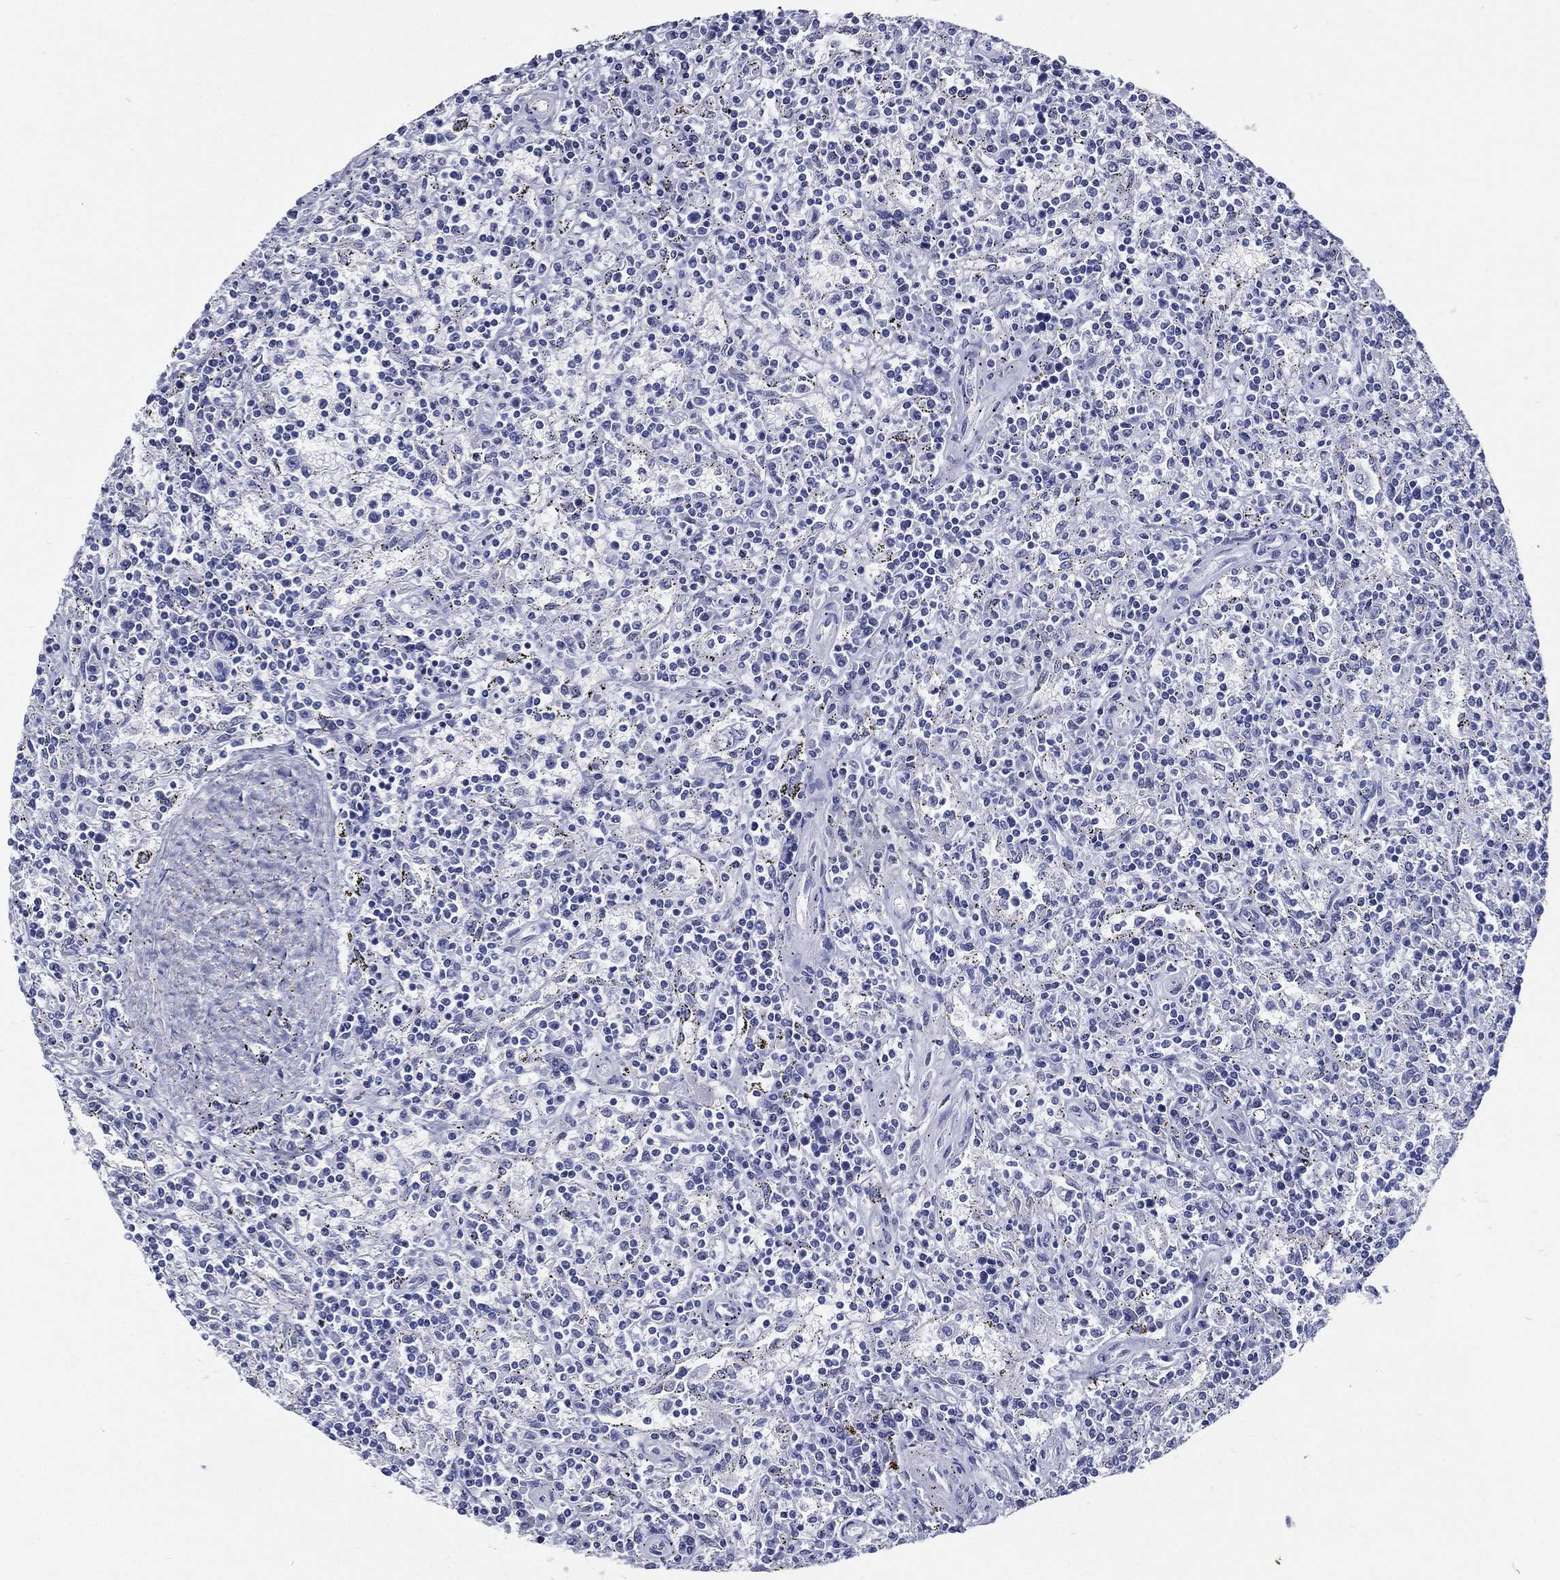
{"staining": {"intensity": "negative", "quantity": "none", "location": "none"}, "tissue": "lymphoma", "cell_type": "Tumor cells", "image_type": "cancer", "snomed": [{"axis": "morphology", "description": "Malignant lymphoma, non-Hodgkin's type, Low grade"}, {"axis": "topography", "description": "Spleen"}], "caption": "This is an IHC image of malignant lymphoma, non-Hodgkin's type (low-grade). There is no staining in tumor cells.", "gene": "RSPH4A", "patient": {"sex": "male", "age": 62}}